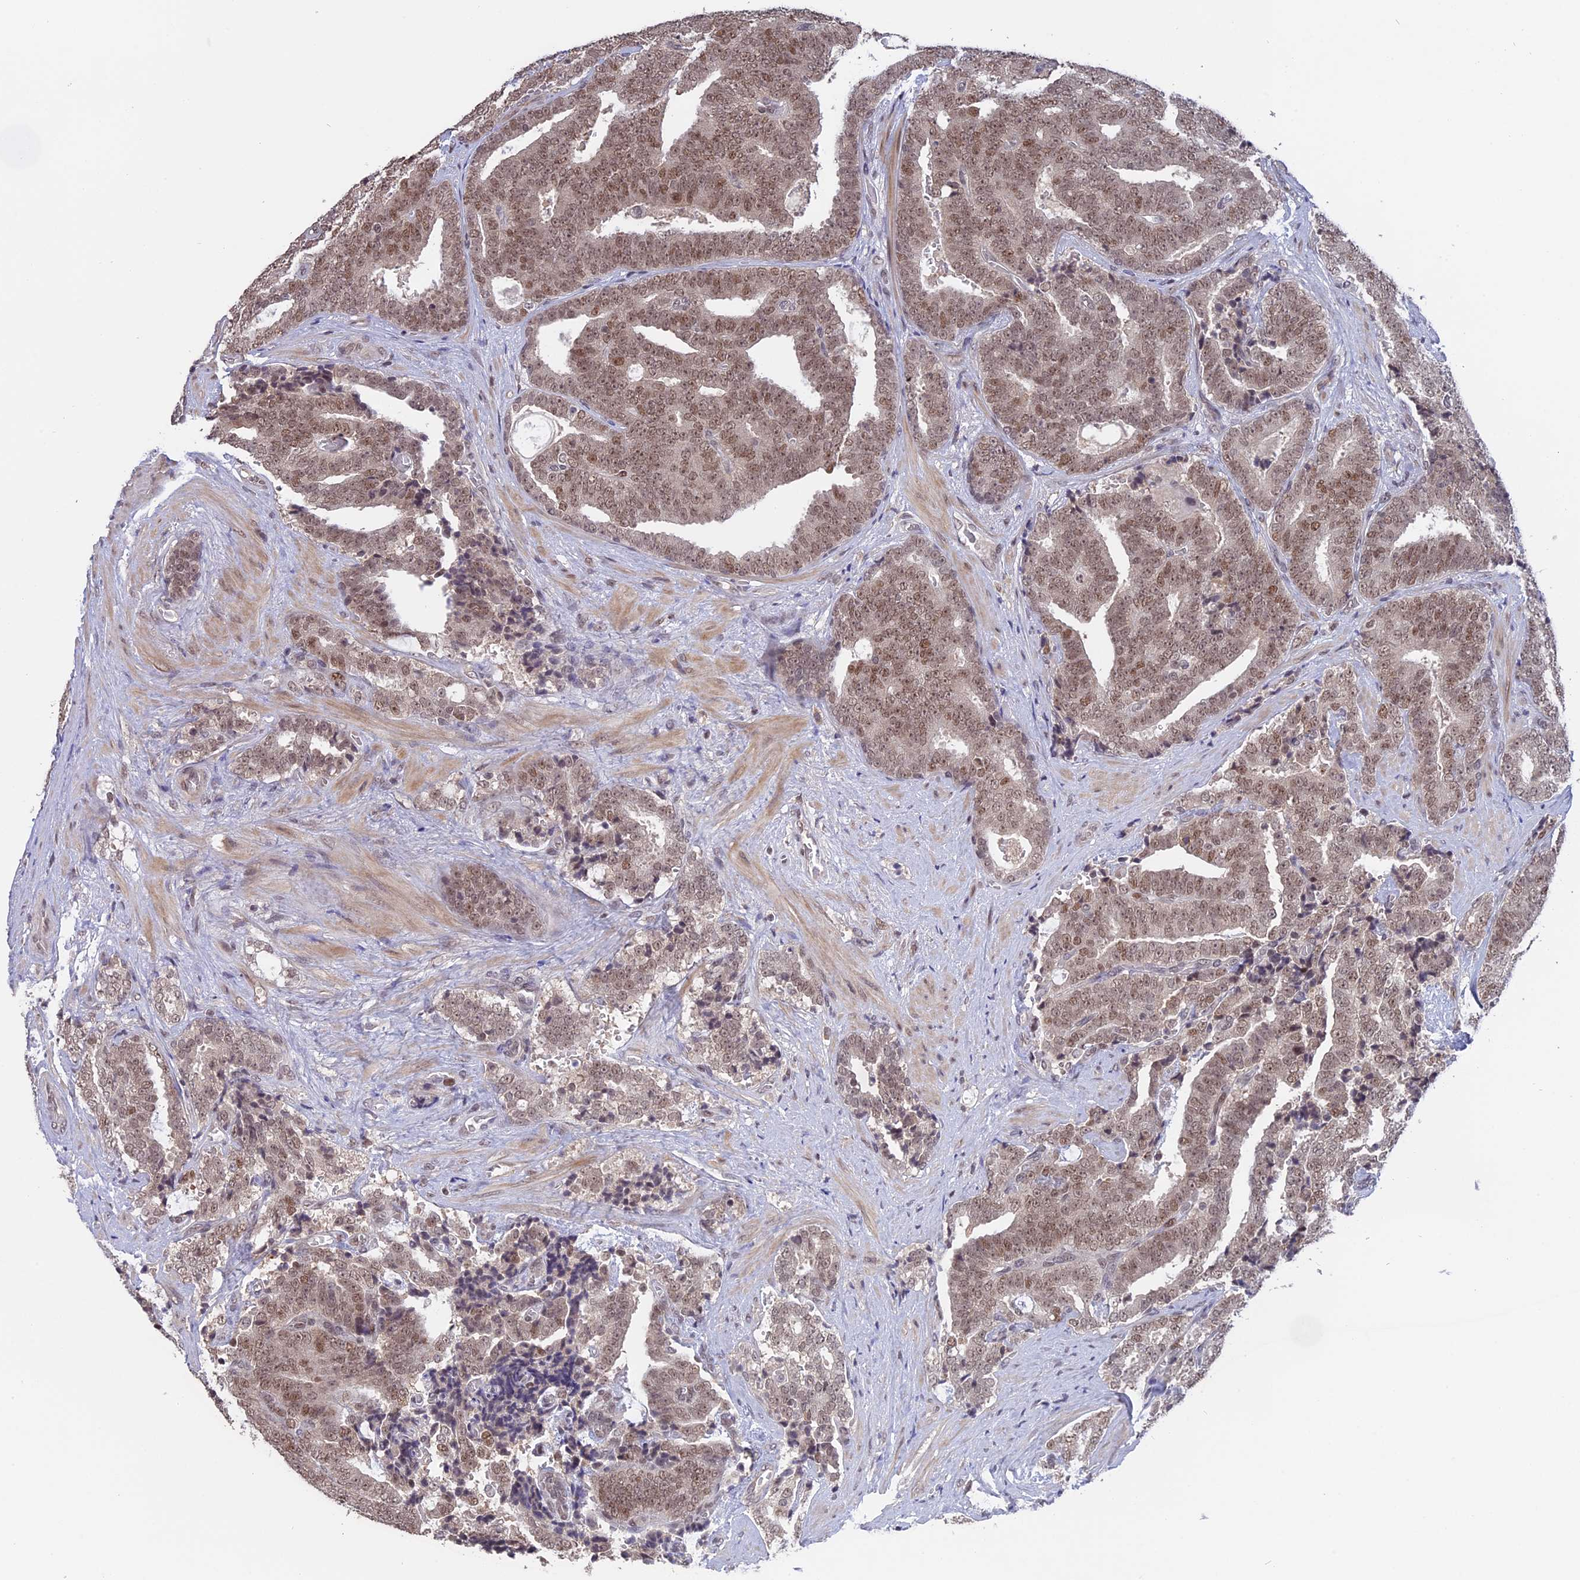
{"staining": {"intensity": "moderate", "quantity": "25%-75%", "location": "nuclear"}, "tissue": "prostate cancer", "cell_type": "Tumor cells", "image_type": "cancer", "snomed": [{"axis": "morphology", "description": "Adenocarcinoma, High grade"}, {"axis": "topography", "description": "Prostate and seminal vesicle, NOS"}], "caption": "This image reveals immunohistochemistry (IHC) staining of human prostate cancer, with medium moderate nuclear expression in approximately 25%-75% of tumor cells.", "gene": "RFC5", "patient": {"sex": "male", "age": 67}}